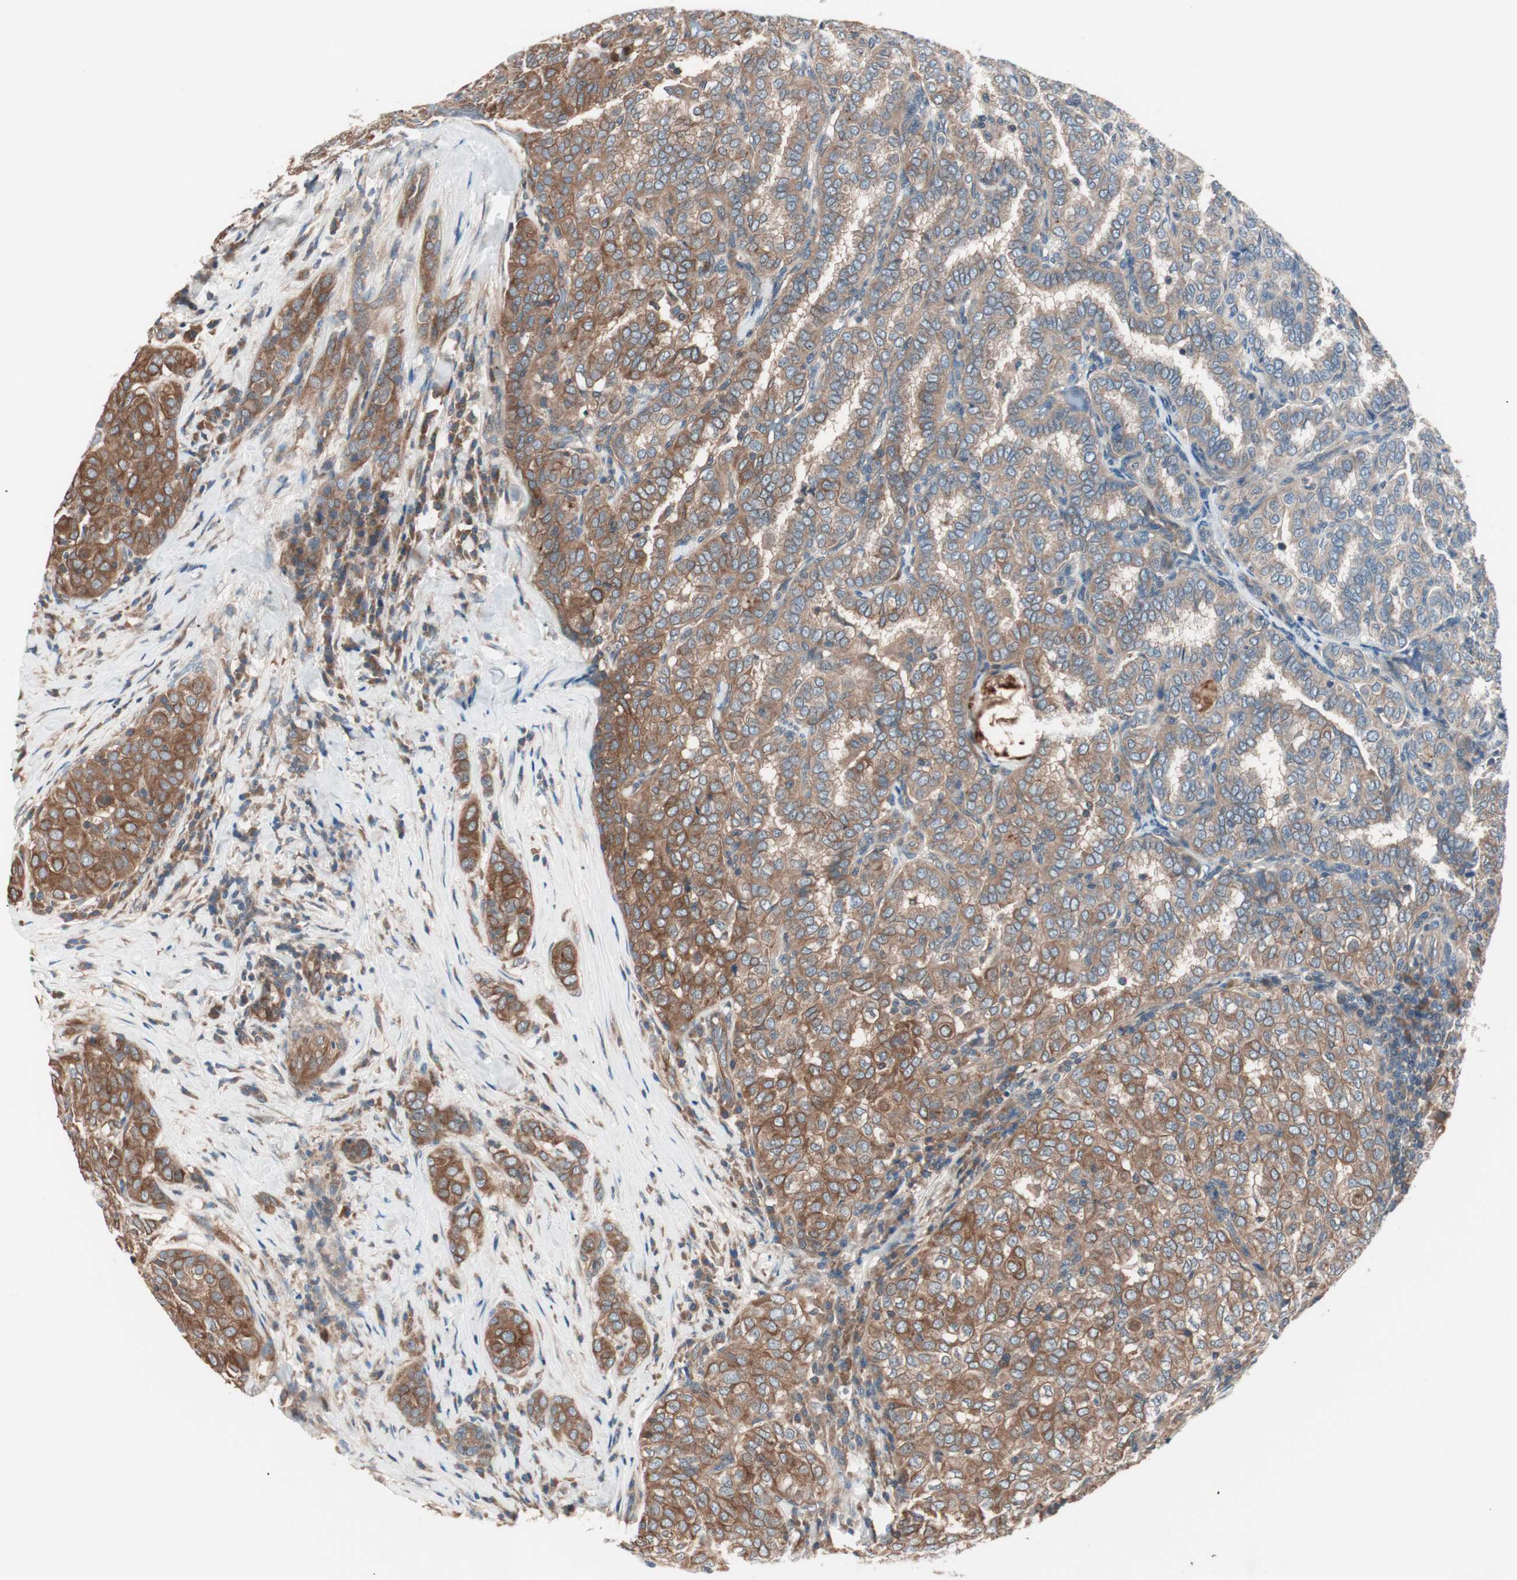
{"staining": {"intensity": "moderate", "quantity": ">75%", "location": "cytoplasmic/membranous"}, "tissue": "thyroid cancer", "cell_type": "Tumor cells", "image_type": "cancer", "snomed": [{"axis": "morphology", "description": "Papillary adenocarcinoma, NOS"}, {"axis": "topography", "description": "Thyroid gland"}], "caption": "Thyroid cancer stained for a protein (brown) demonstrates moderate cytoplasmic/membranous positive positivity in about >75% of tumor cells.", "gene": "TSG101", "patient": {"sex": "female", "age": 30}}